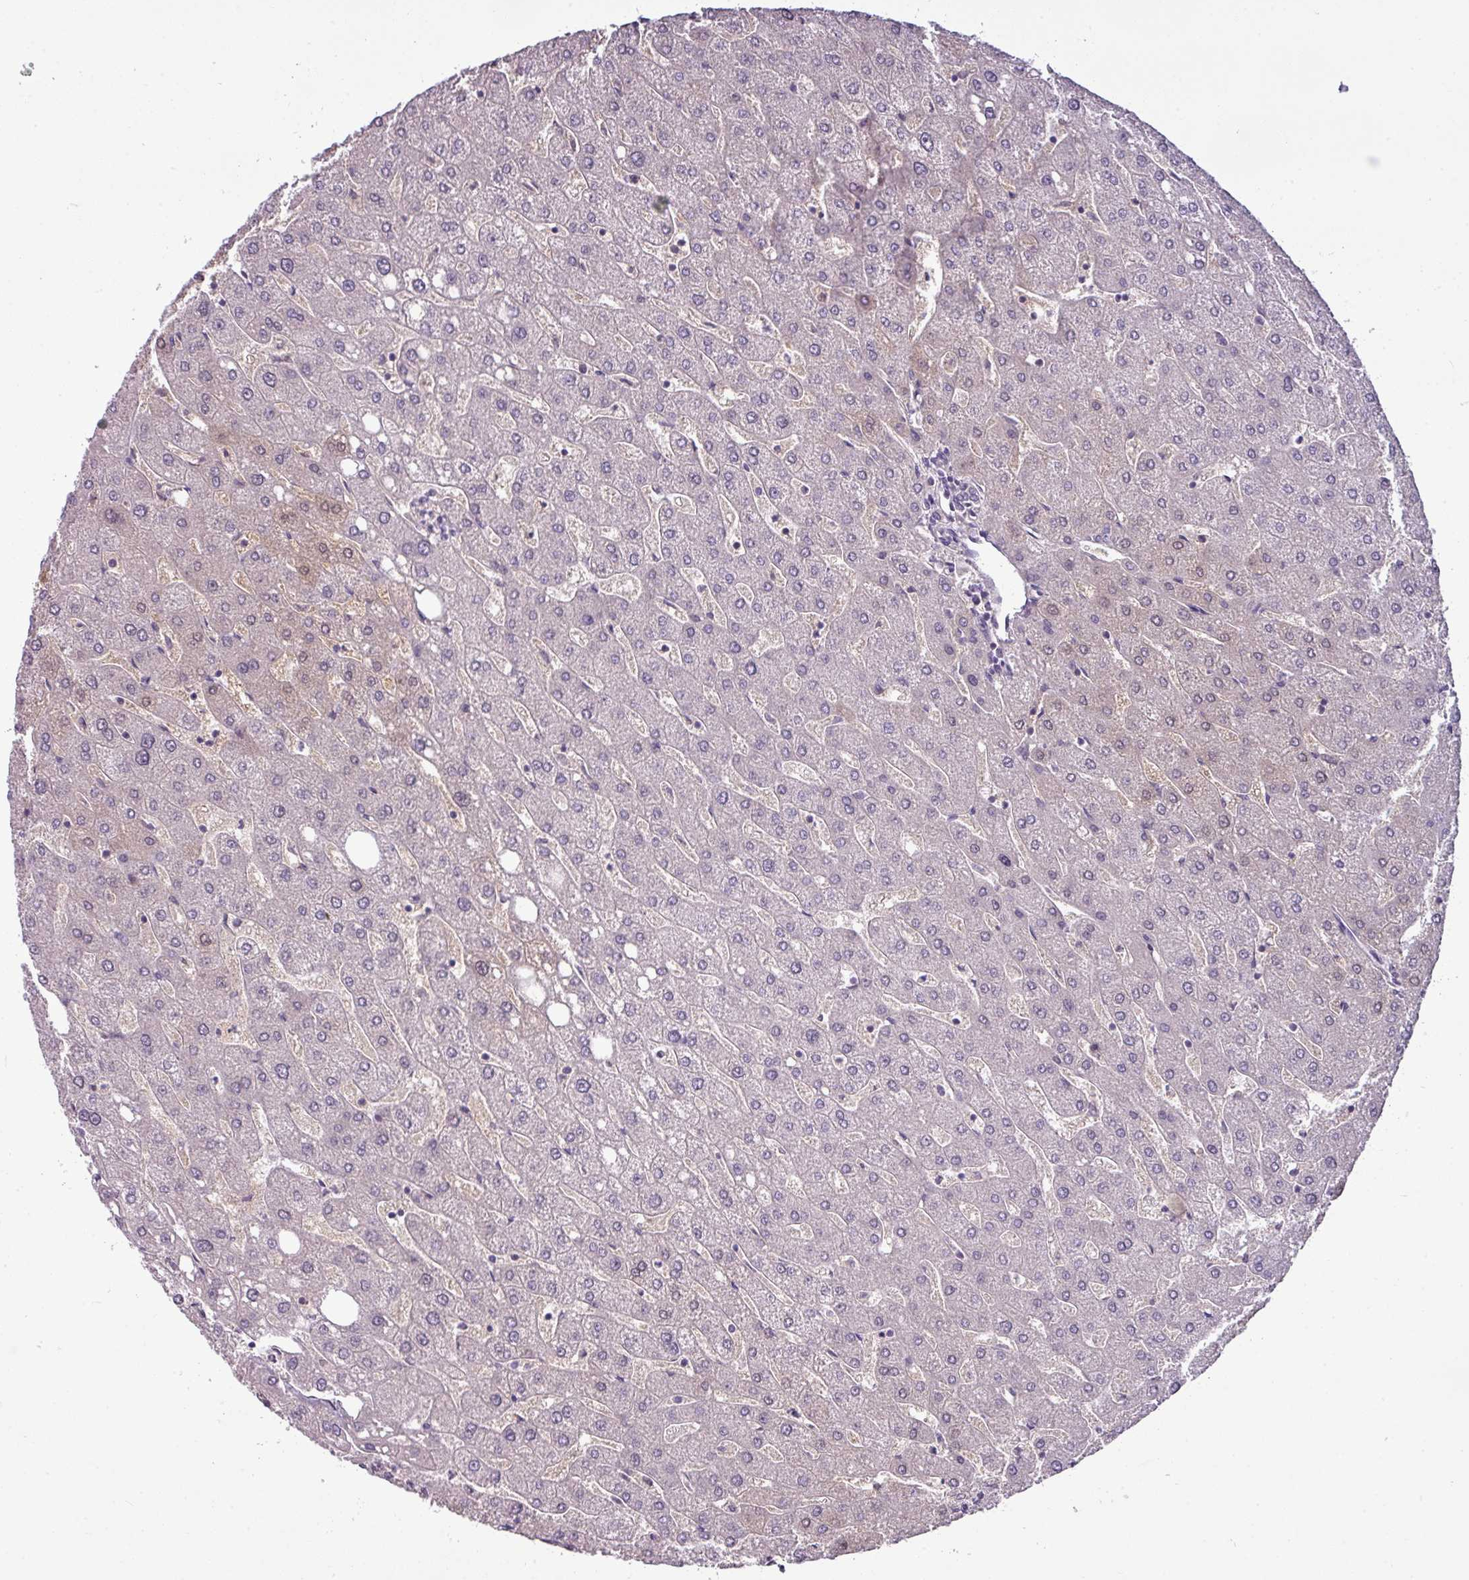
{"staining": {"intensity": "negative", "quantity": "none", "location": "none"}, "tissue": "liver", "cell_type": "Cholangiocytes", "image_type": "normal", "snomed": [{"axis": "morphology", "description": "Normal tissue, NOS"}, {"axis": "topography", "description": "Liver"}], "caption": "This is an immunohistochemistry (IHC) photomicrograph of normal liver. There is no positivity in cholangiocytes.", "gene": "DNAAF9", "patient": {"sex": "male", "age": 67}}